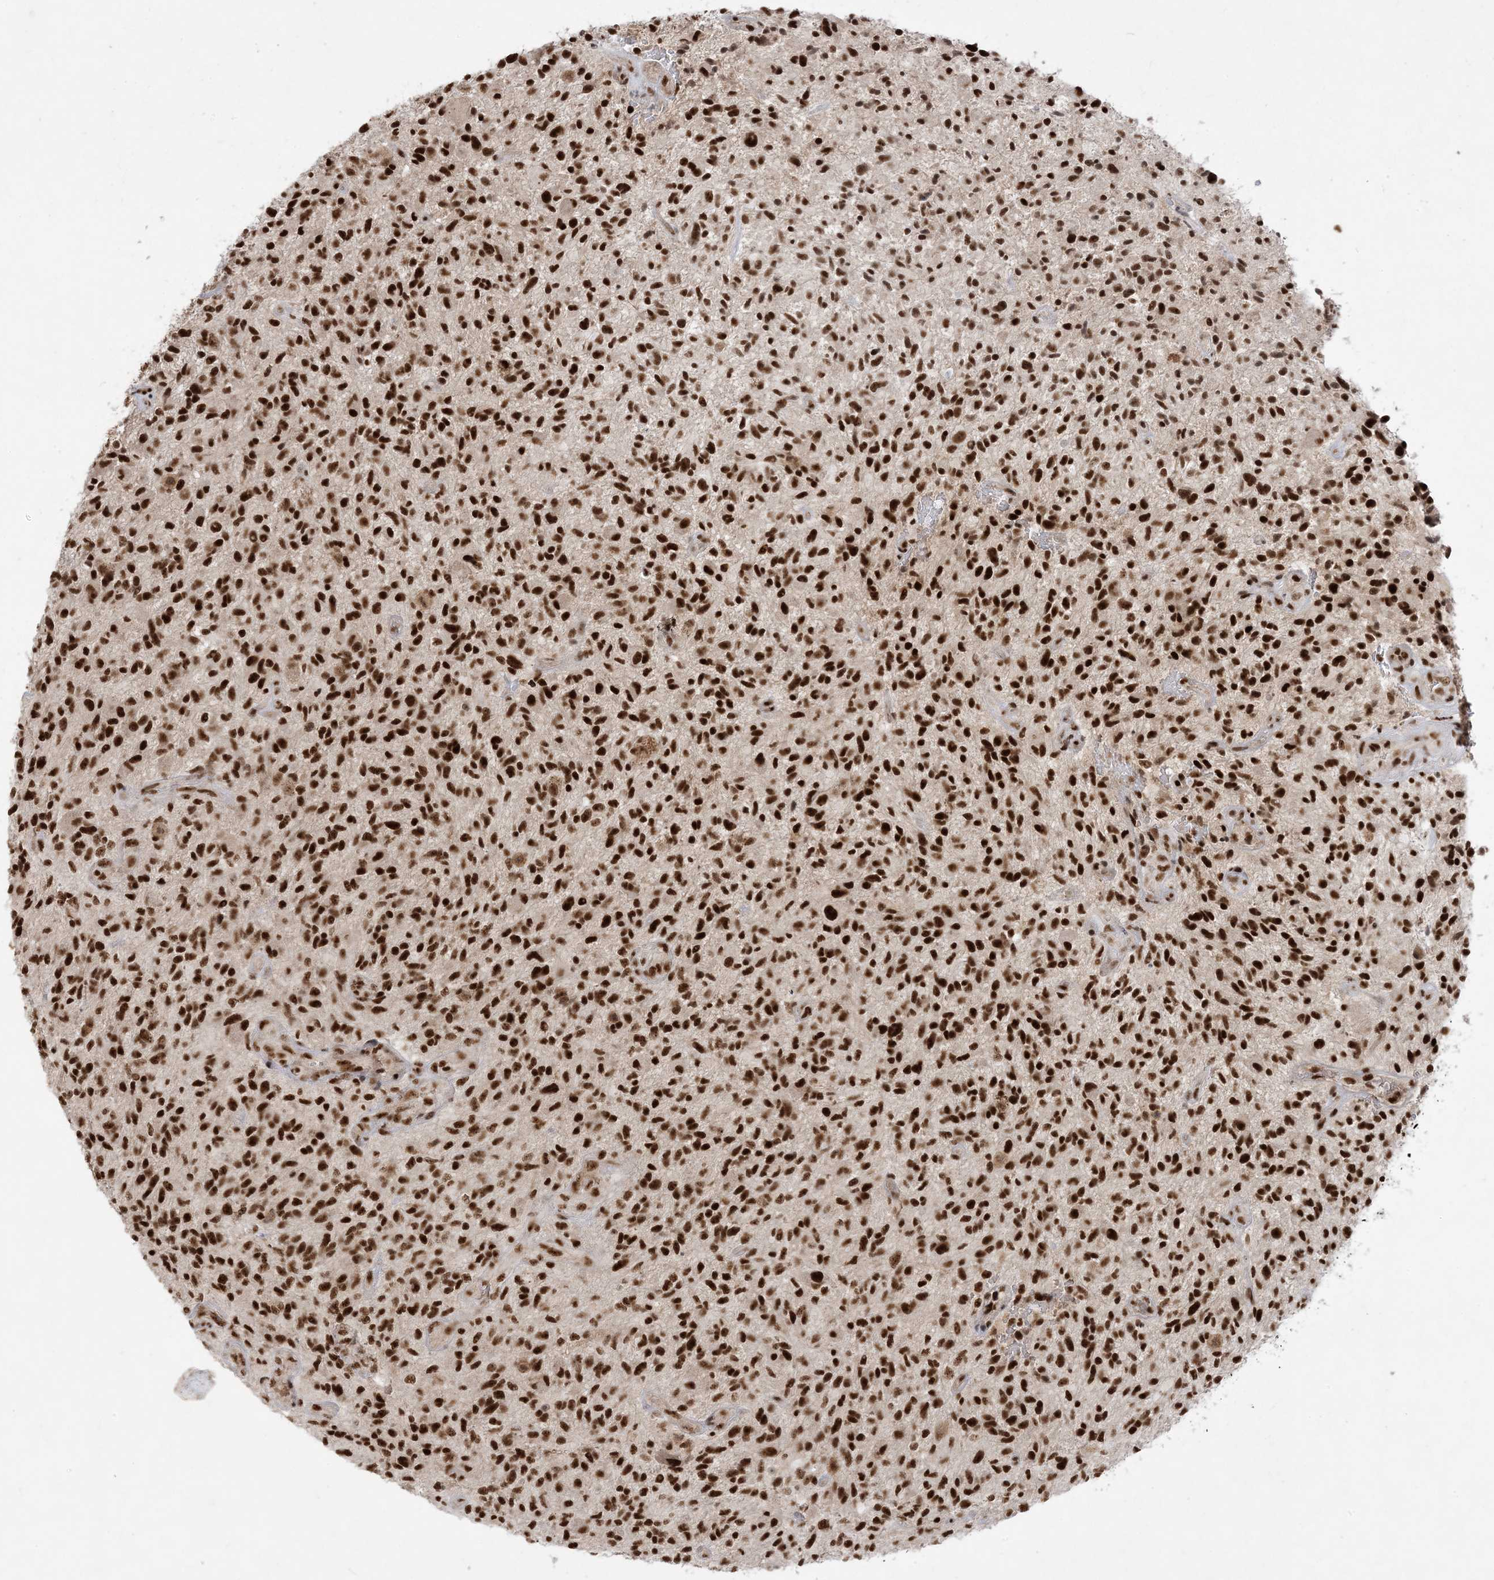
{"staining": {"intensity": "strong", "quantity": ">75%", "location": "nuclear"}, "tissue": "glioma", "cell_type": "Tumor cells", "image_type": "cancer", "snomed": [{"axis": "morphology", "description": "Glioma, malignant, High grade"}, {"axis": "topography", "description": "Brain"}], "caption": "IHC image of neoplastic tissue: glioma stained using immunohistochemistry (IHC) reveals high levels of strong protein expression localized specifically in the nuclear of tumor cells, appearing as a nuclear brown color.", "gene": "PPIL2", "patient": {"sex": "male", "age": 47}}